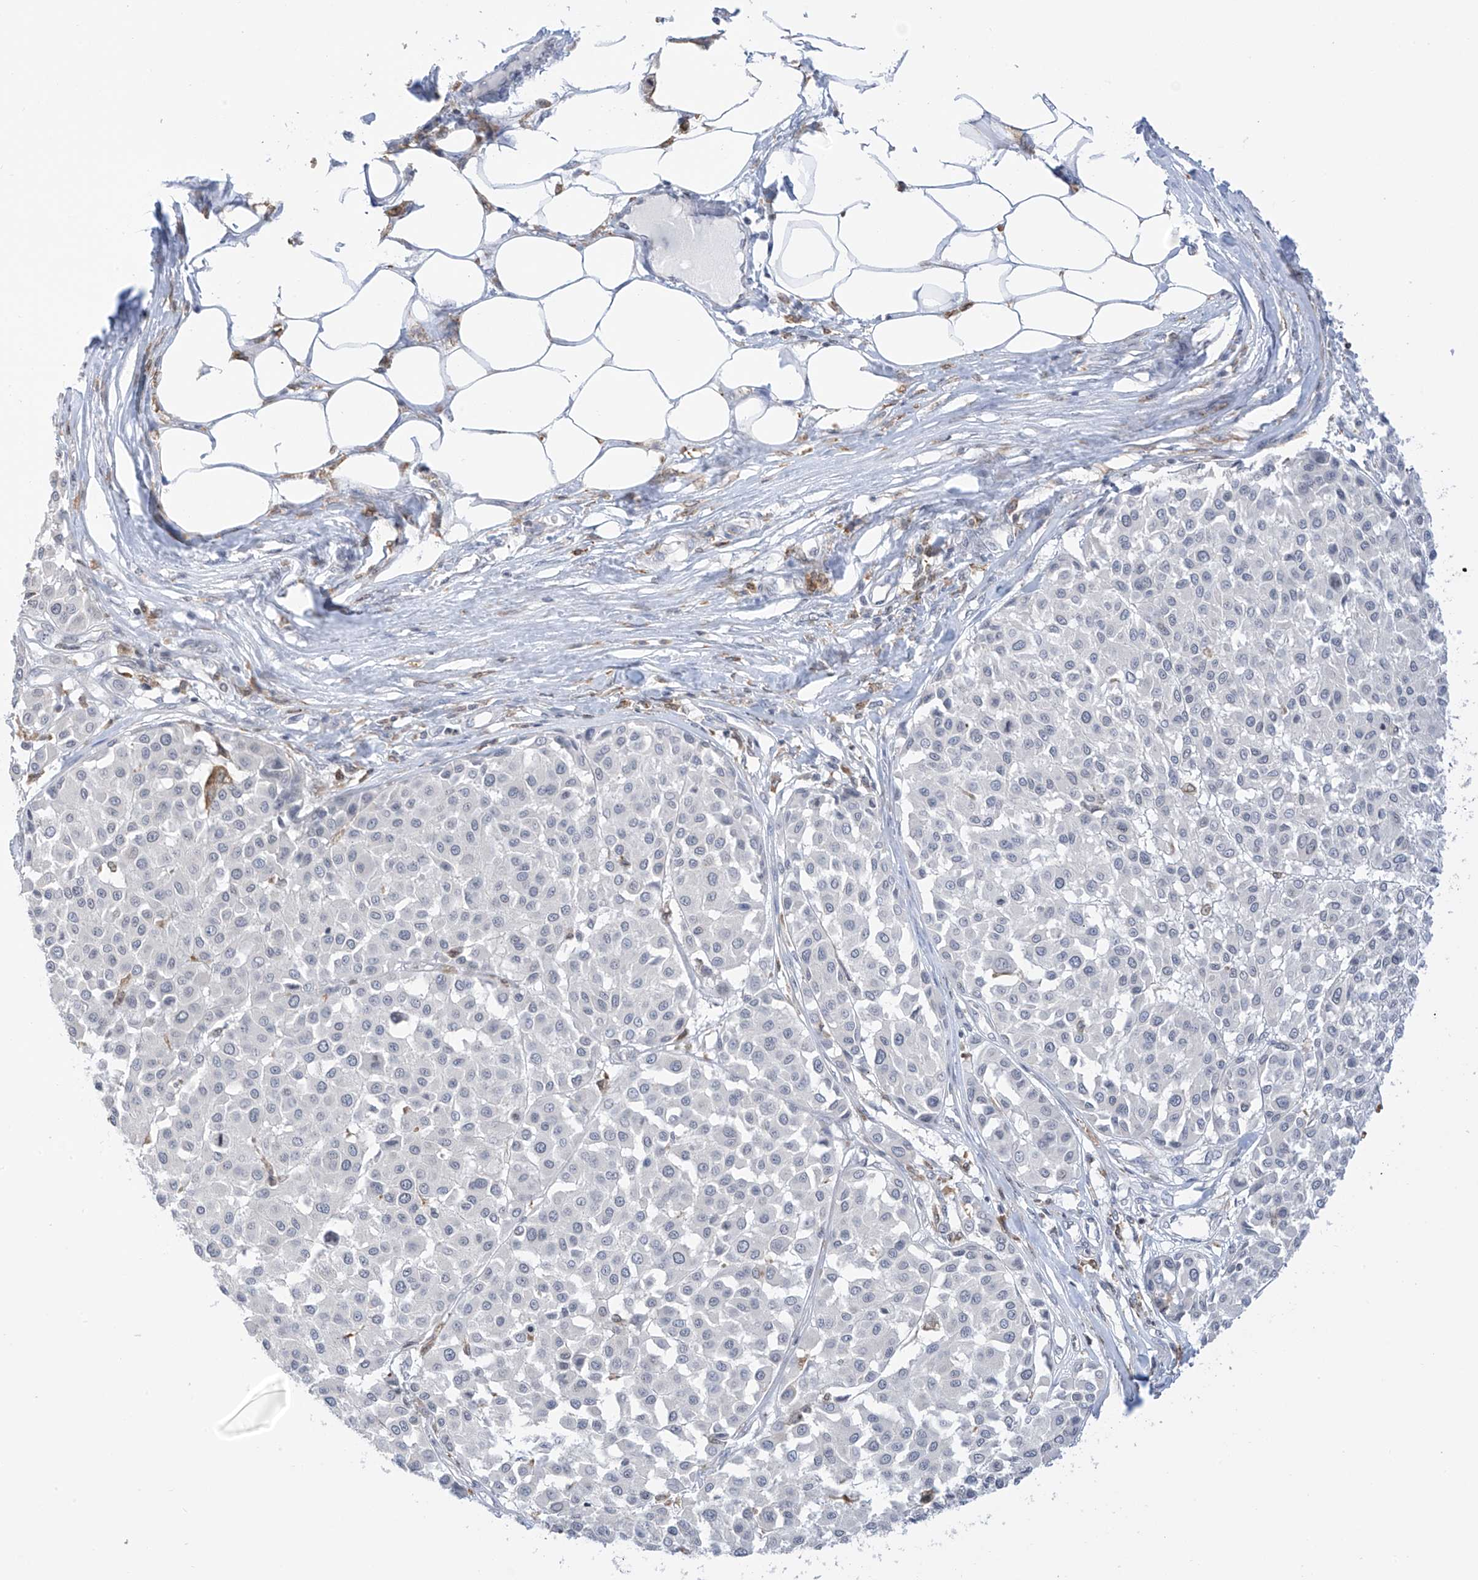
{"staining": {"intensity": "negative", "quantity": "none", "location": "none"}, "tissue": "melanoma", "cell_type": "Tumor cells", "image_type": "cancer", "snomed": [{"axis": "morphology", "description": "Malignant melanoma, Metastatic site"}, {"axis": "topography", "description": "Soft tissue"}], "caption": "An immunohistochemistry (IHC) histopathology image of melanoma is shown. There is no staining in tumor cells of melanoma. Nuclei are stained in blue.", "gene": "TBXAS1", "patient": {"sex": "male", "age": 41}}